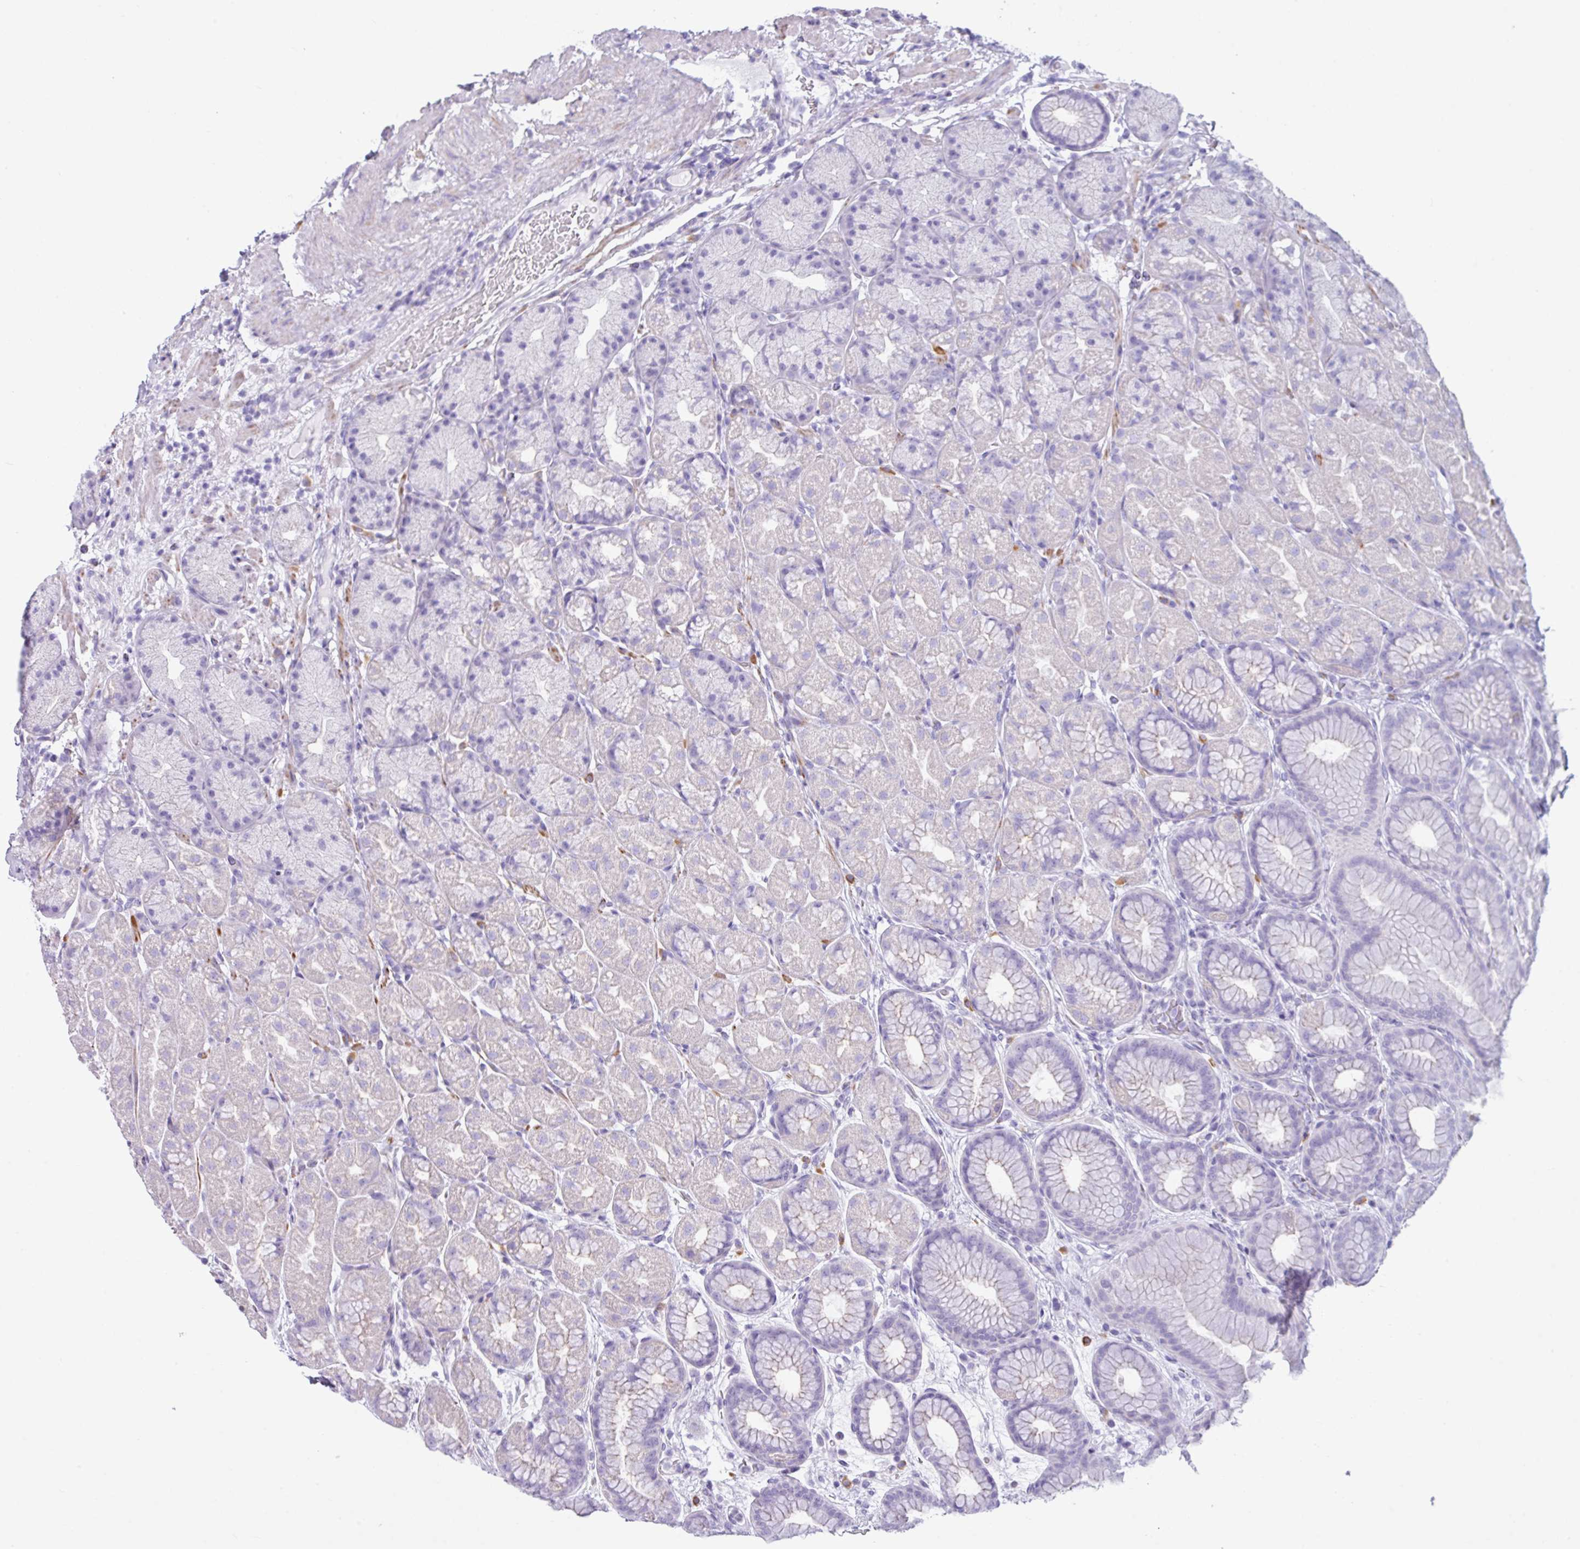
{"staining": {"intensity": "negative", "quantity": "none", "location": "none"}, "tissue": "stomach", "cell_type": "Glandular cells", "image_type": "normal", "snomed": [{"axis": "morphology", "description": "Normal tissue, NOS"}, {"axis": "topography", "description": "Stomach, lower"}], "caption": "IHC micrograph of normal stomach: stomach stained with DAB shows no significant protein positivity in glandular cells.", "gene": "ABCC5", "patient": {"sex": "male", "age": 67}}